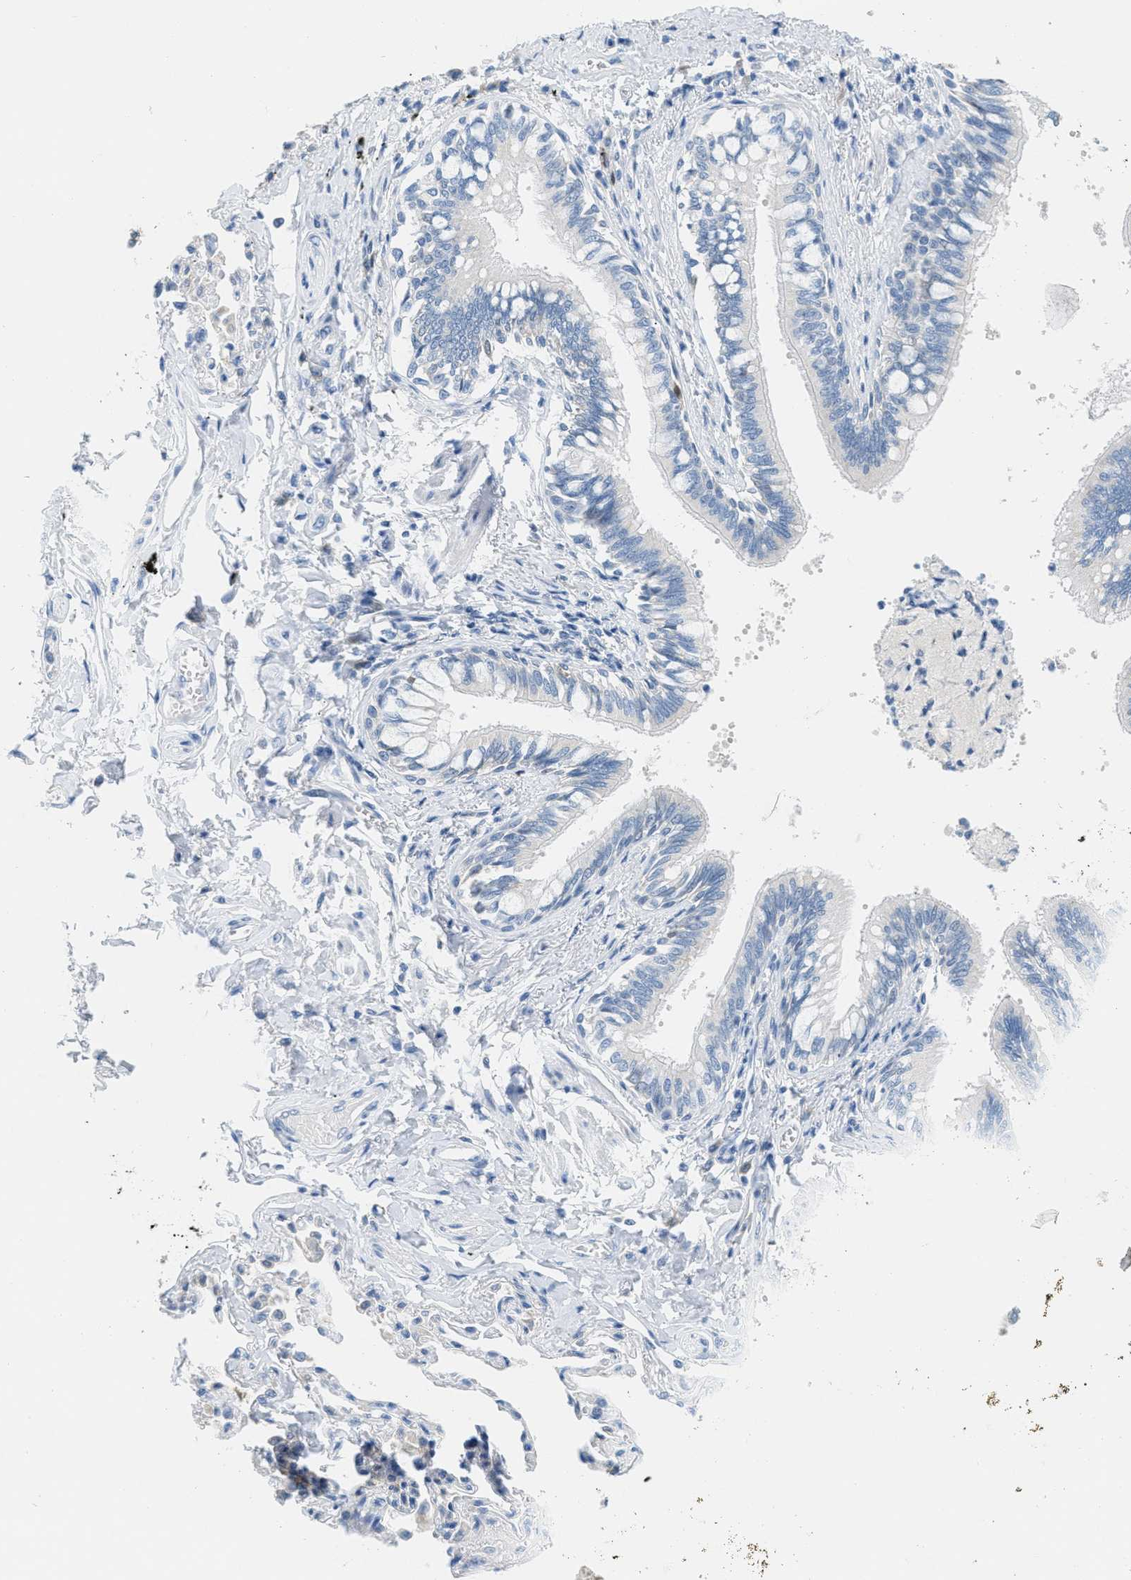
{"staining": {"intensity": "negative", "quantity": "none", "location": "none"}, "tissue": "bronchus", "cell_type": "Respiratory epithelial cells", "image_type": "normal", "snomed": [{"axis": "morphology", "description": "Normal tissue, NOS"}, {"axis": "topography", "description": "Lung"}], "caption": "Immunohistochemical staining of unremarkable human bronchus reveals no significant positivity in respiratory epithelial cells.", "gene": "ORC6", "patient": {"sex": "male", "age": 64}}